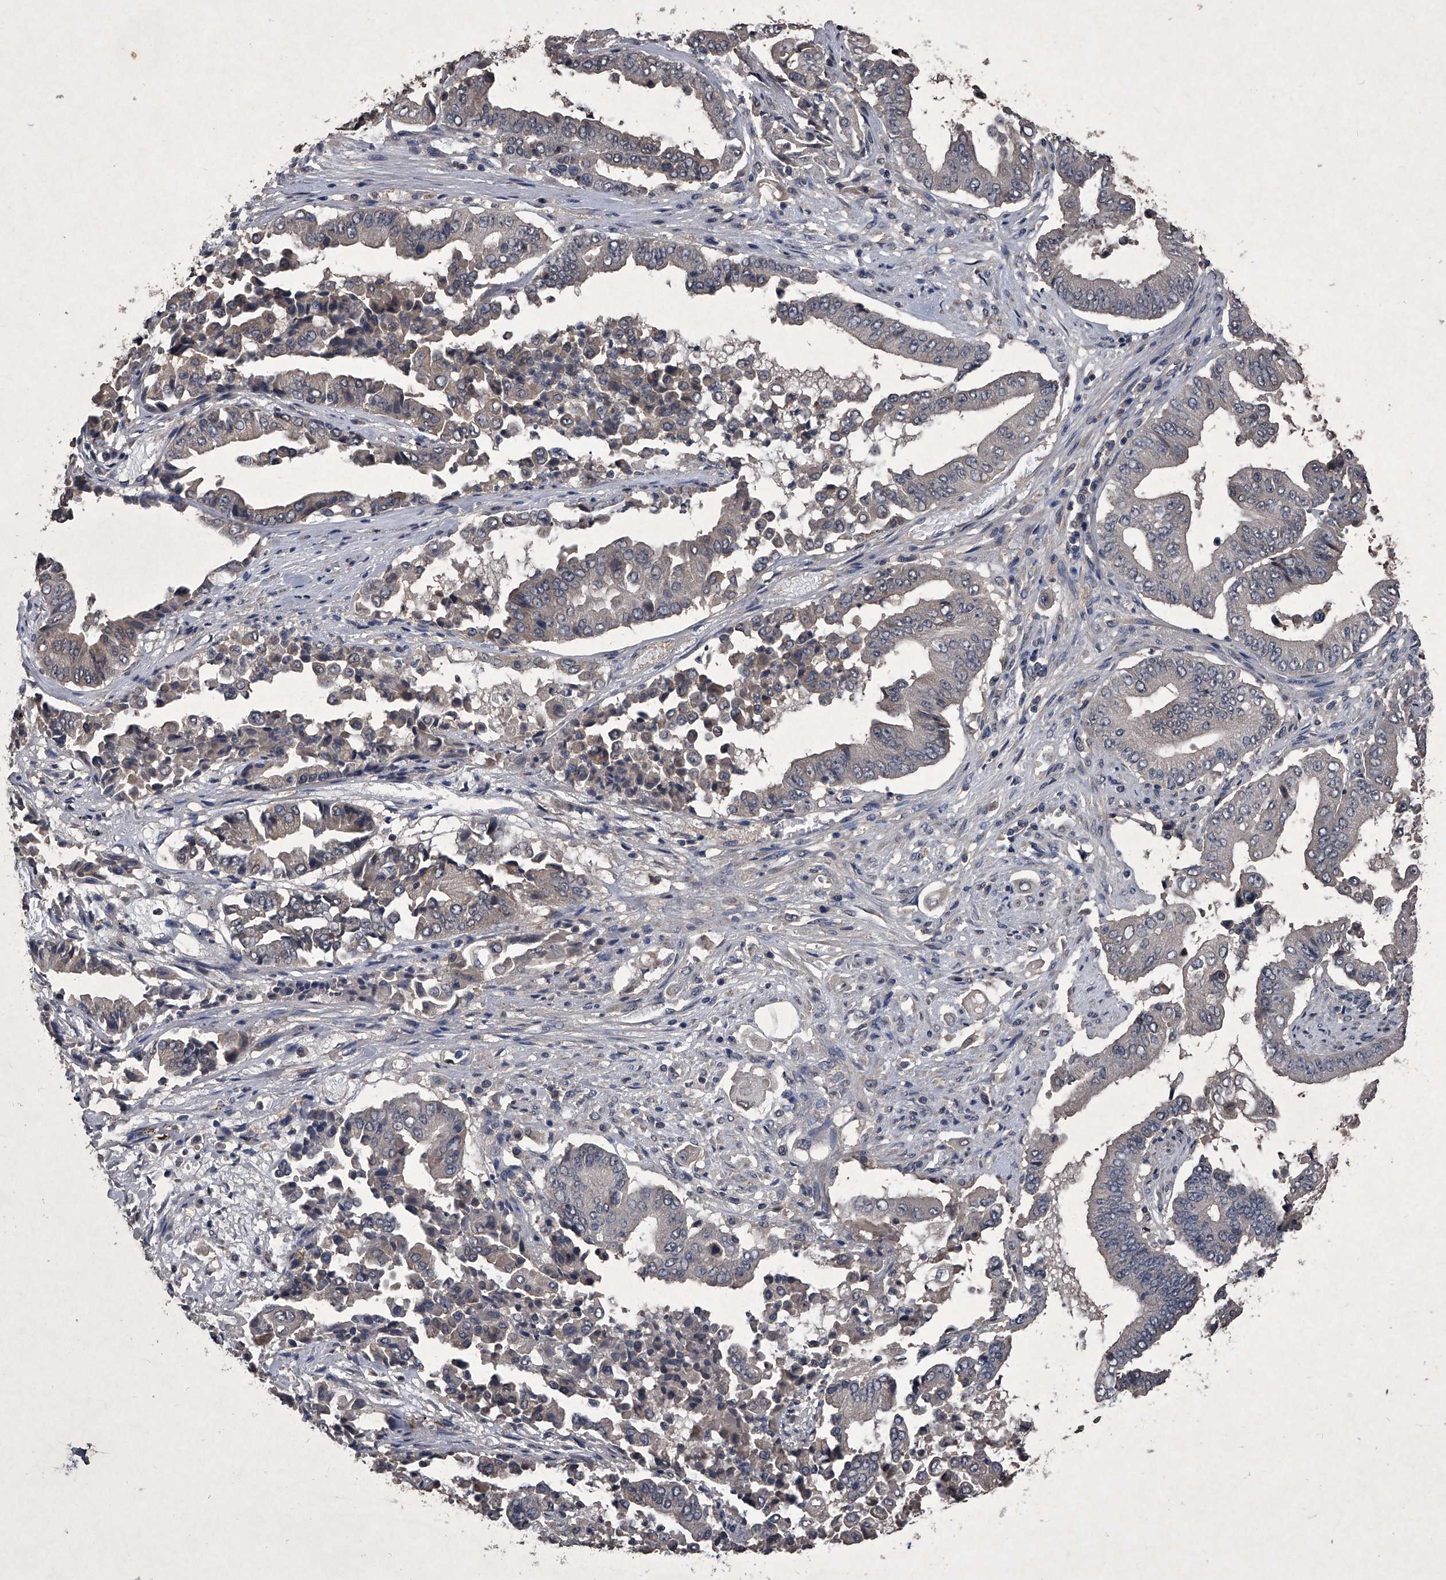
{"staining": {"intensity": "negative", "quantity": "none", "location": "none"}, "tissue": "pancreatic cancer", "cell_type": "Tumor cells", "image_type": "cancer", "snomed": [{"axis": "morphology", "description": "Adenocarcinoma, NOS"}, {"axis": "topography", "description": "Pancreas"}], "caption": "This is an IHC photomicrograph of human pancreatic cancer (adenocarcinoma). There is no positivity in tumor cells.", "gene": "MAPKAP1", "patient": {"sex": "female", "age": 77}}